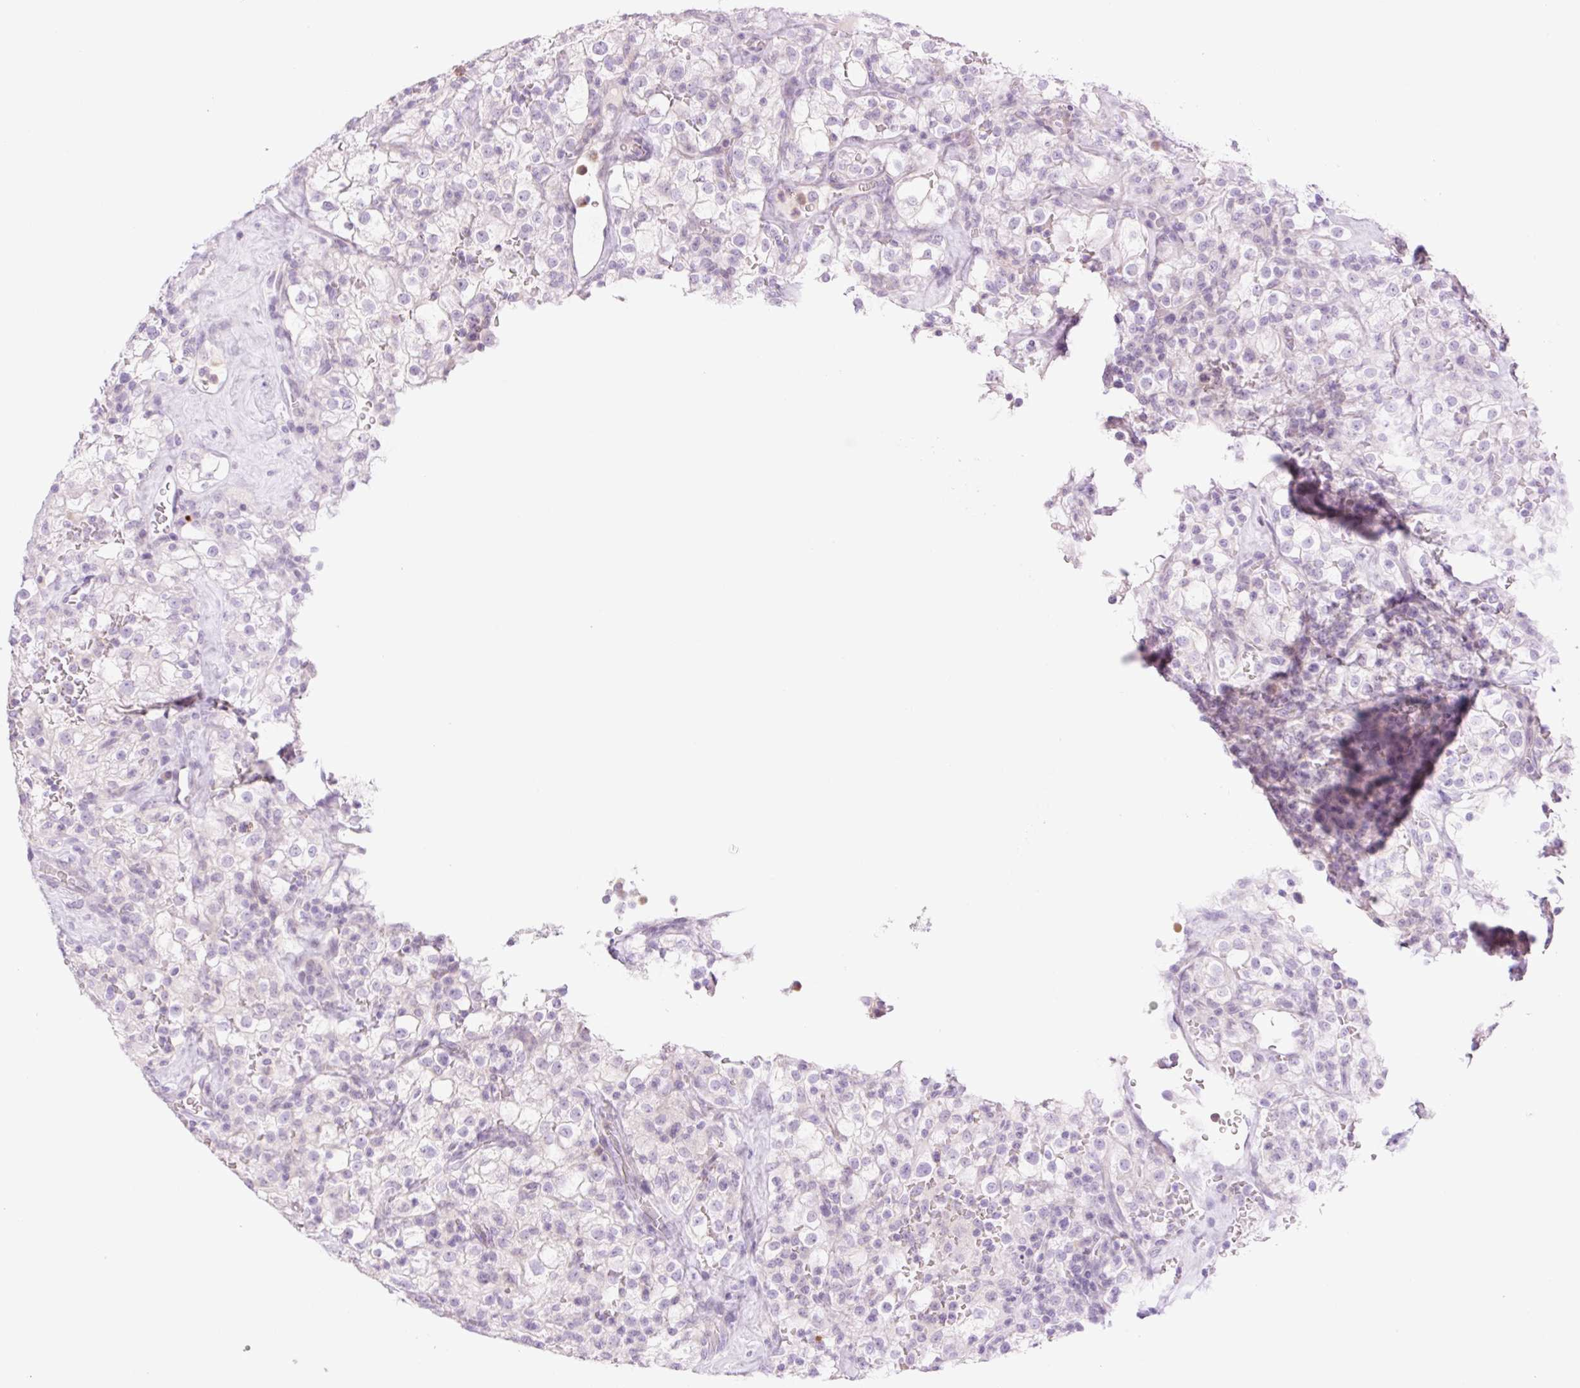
{"staining": {"intensity": "negative", "quantity": "none", "location": "none"}, "tissue": "renal cancer", "cell_type": "Tumor cells", "image_type": "cancer", "snomed": [{"axis": "morphology", "description": "Adenocarcinoma, NOS"}, {"axis": "topography", "description": "Kidney"}], "caption": "An immunohistochemistry (IHC) micrograph of renal adenocarcinoma is shown. There is no staining in tumor cells of renal adenocarcinoma. (IHC, brightfield microscopy, high magnification).", "gene": "TBX15", "patient": {"sex": "female", "age": 74}}